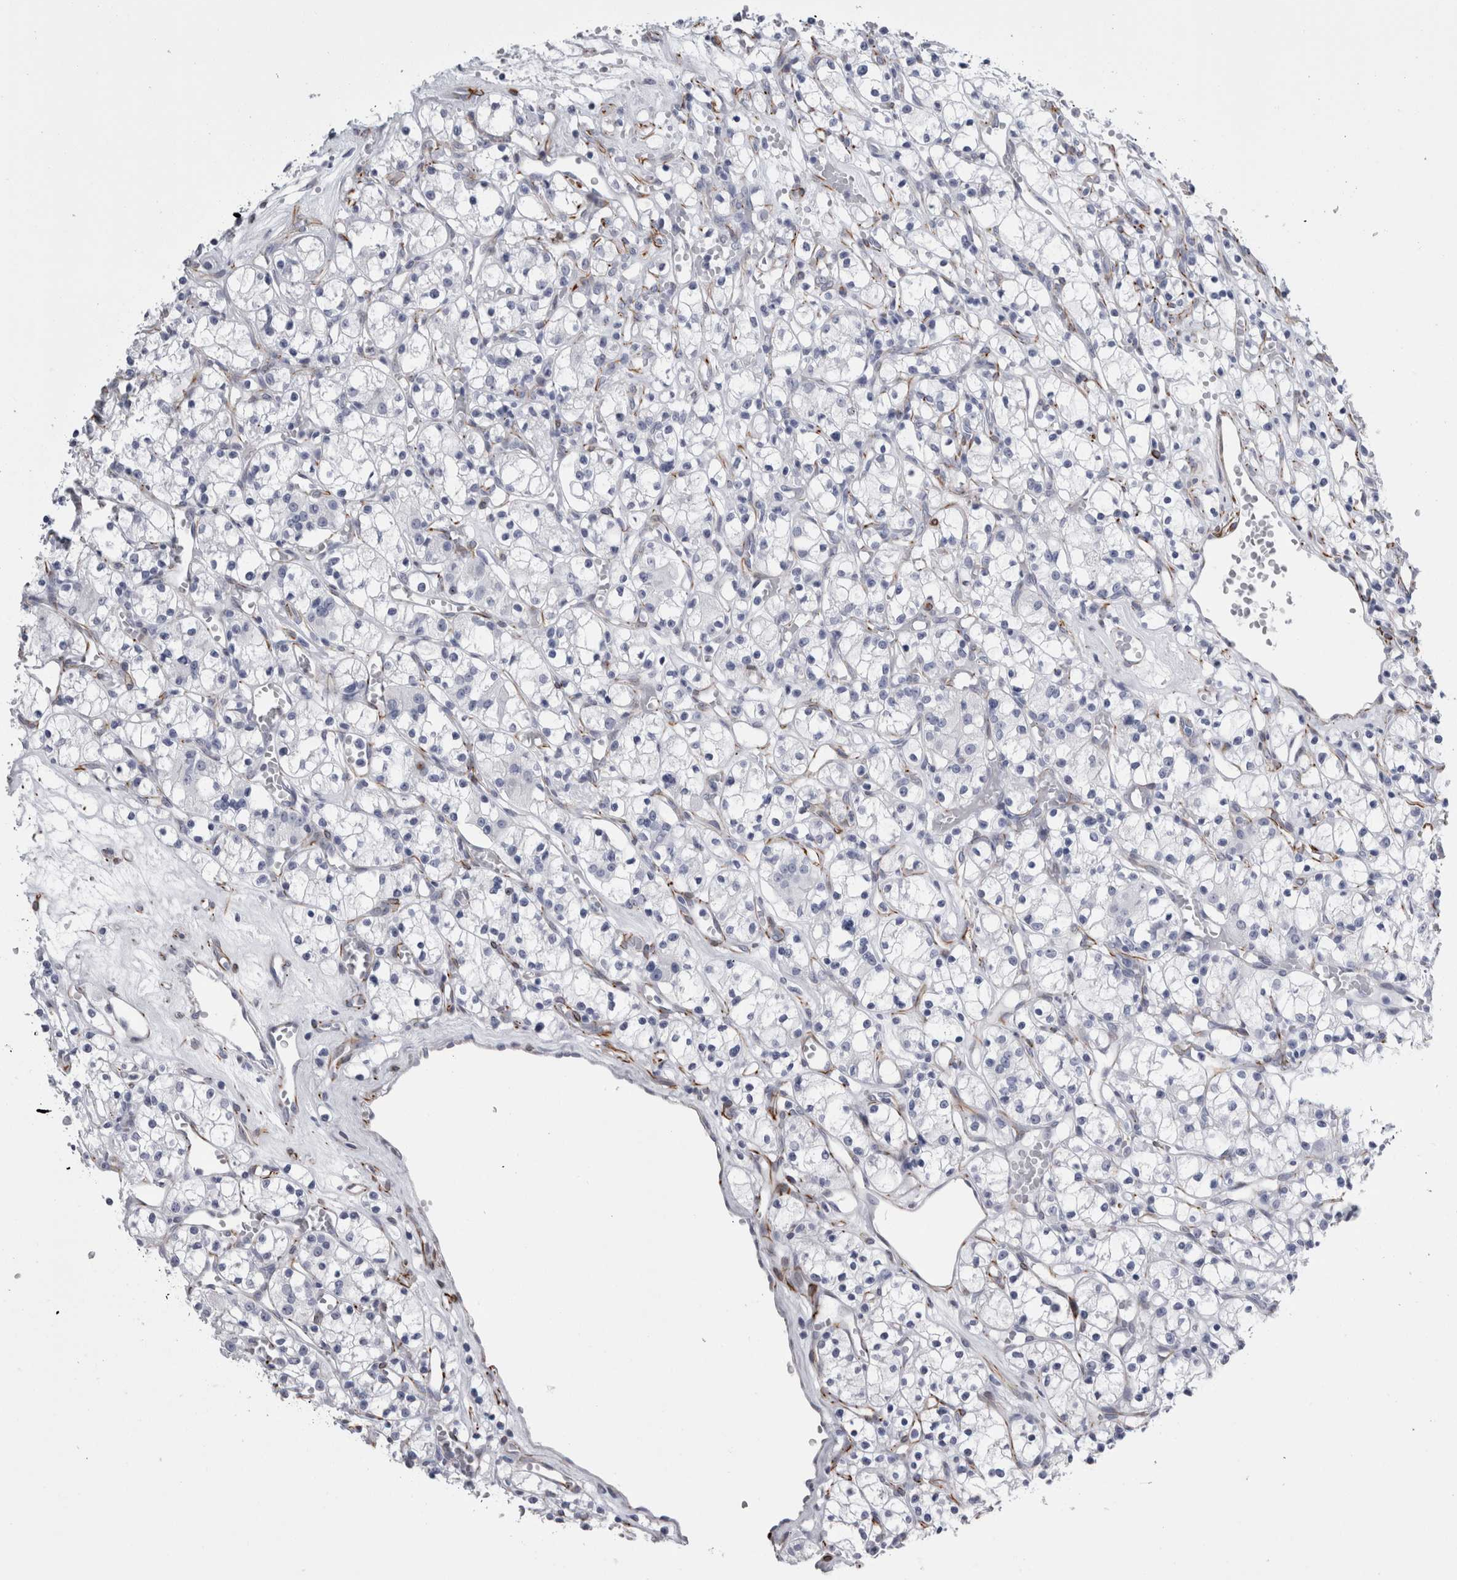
{"staining": {"intensity": "negative", "quantity": "none", "location": "none"}, "tissue": "renal cancer", "cell_type": "Tumor cells", "image_type": "cancer", "snomed": [{"axis": "morphology", "description": "Adenocarcinoma, NOS"}, {"axis": "topography", "description": "Kidney"}], "caption": "There is no significant expression in tumor cells of renal adenocarcinoma.", "gene": "VWDE", "patient": {"sex": "female", "age": 59}}